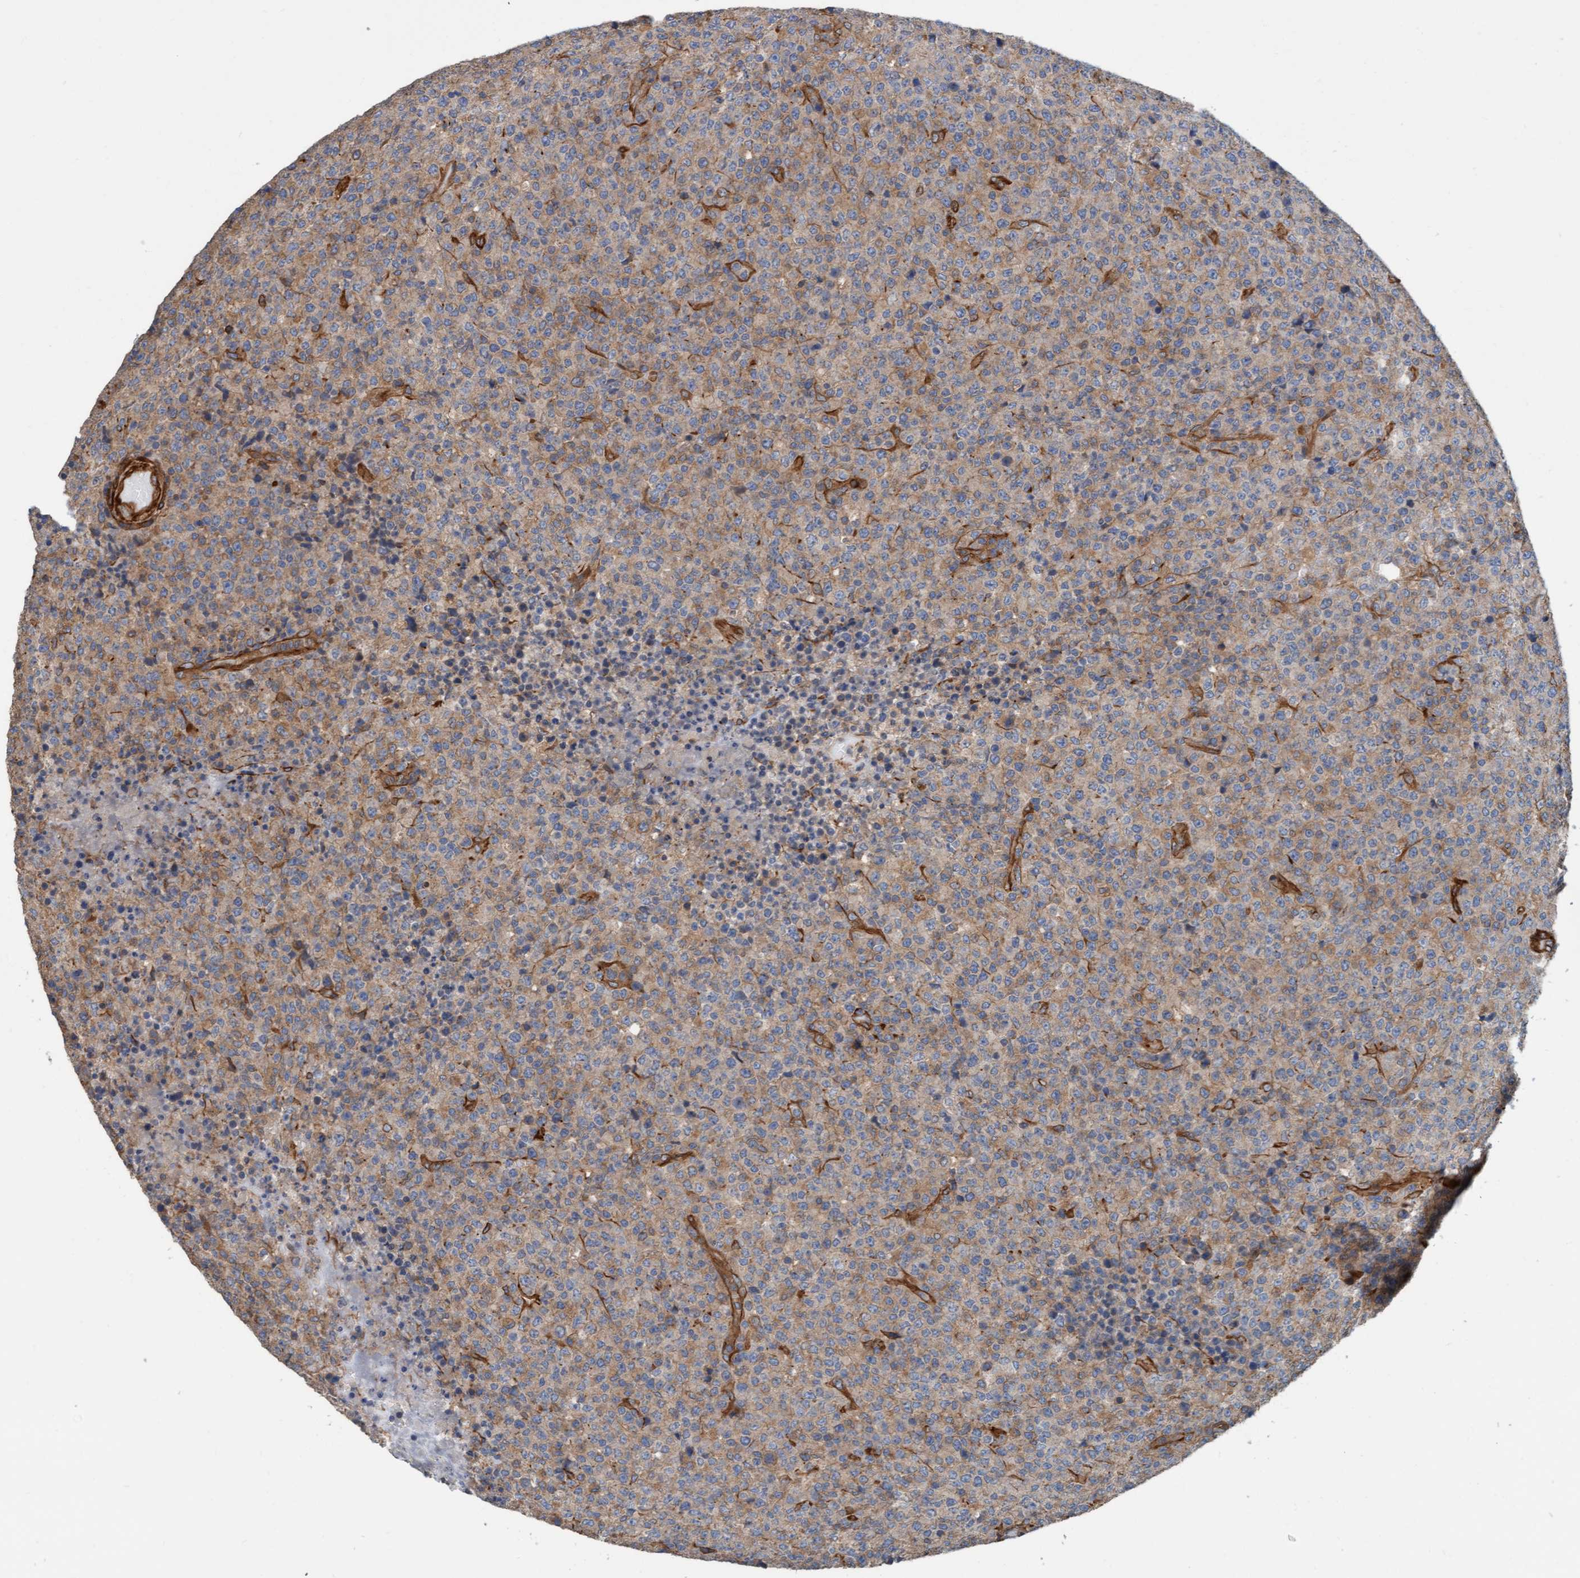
{"staining": {"intensity": "weak", "quantity": ">75%", "location": "cytoplasmic/membranous"}, "tissue": "lymphoma", "cell_type": "Tumor cells", "image_type": "cancer", "snomed": [{"axis": "morphology", "description": "Malignant lymphoma, non-Hodgkin's type, High grade"}, {"axis": "topography", "description": "Lymph node"}], "caption": "Immunohistochemical staining of human lymphoma demonstrates low levels of weak cytoplasmic/membranous staining in about >75% of tumor cells.", "gene": "STXBP4", "patient": {"sex": "male", "age": 13}}